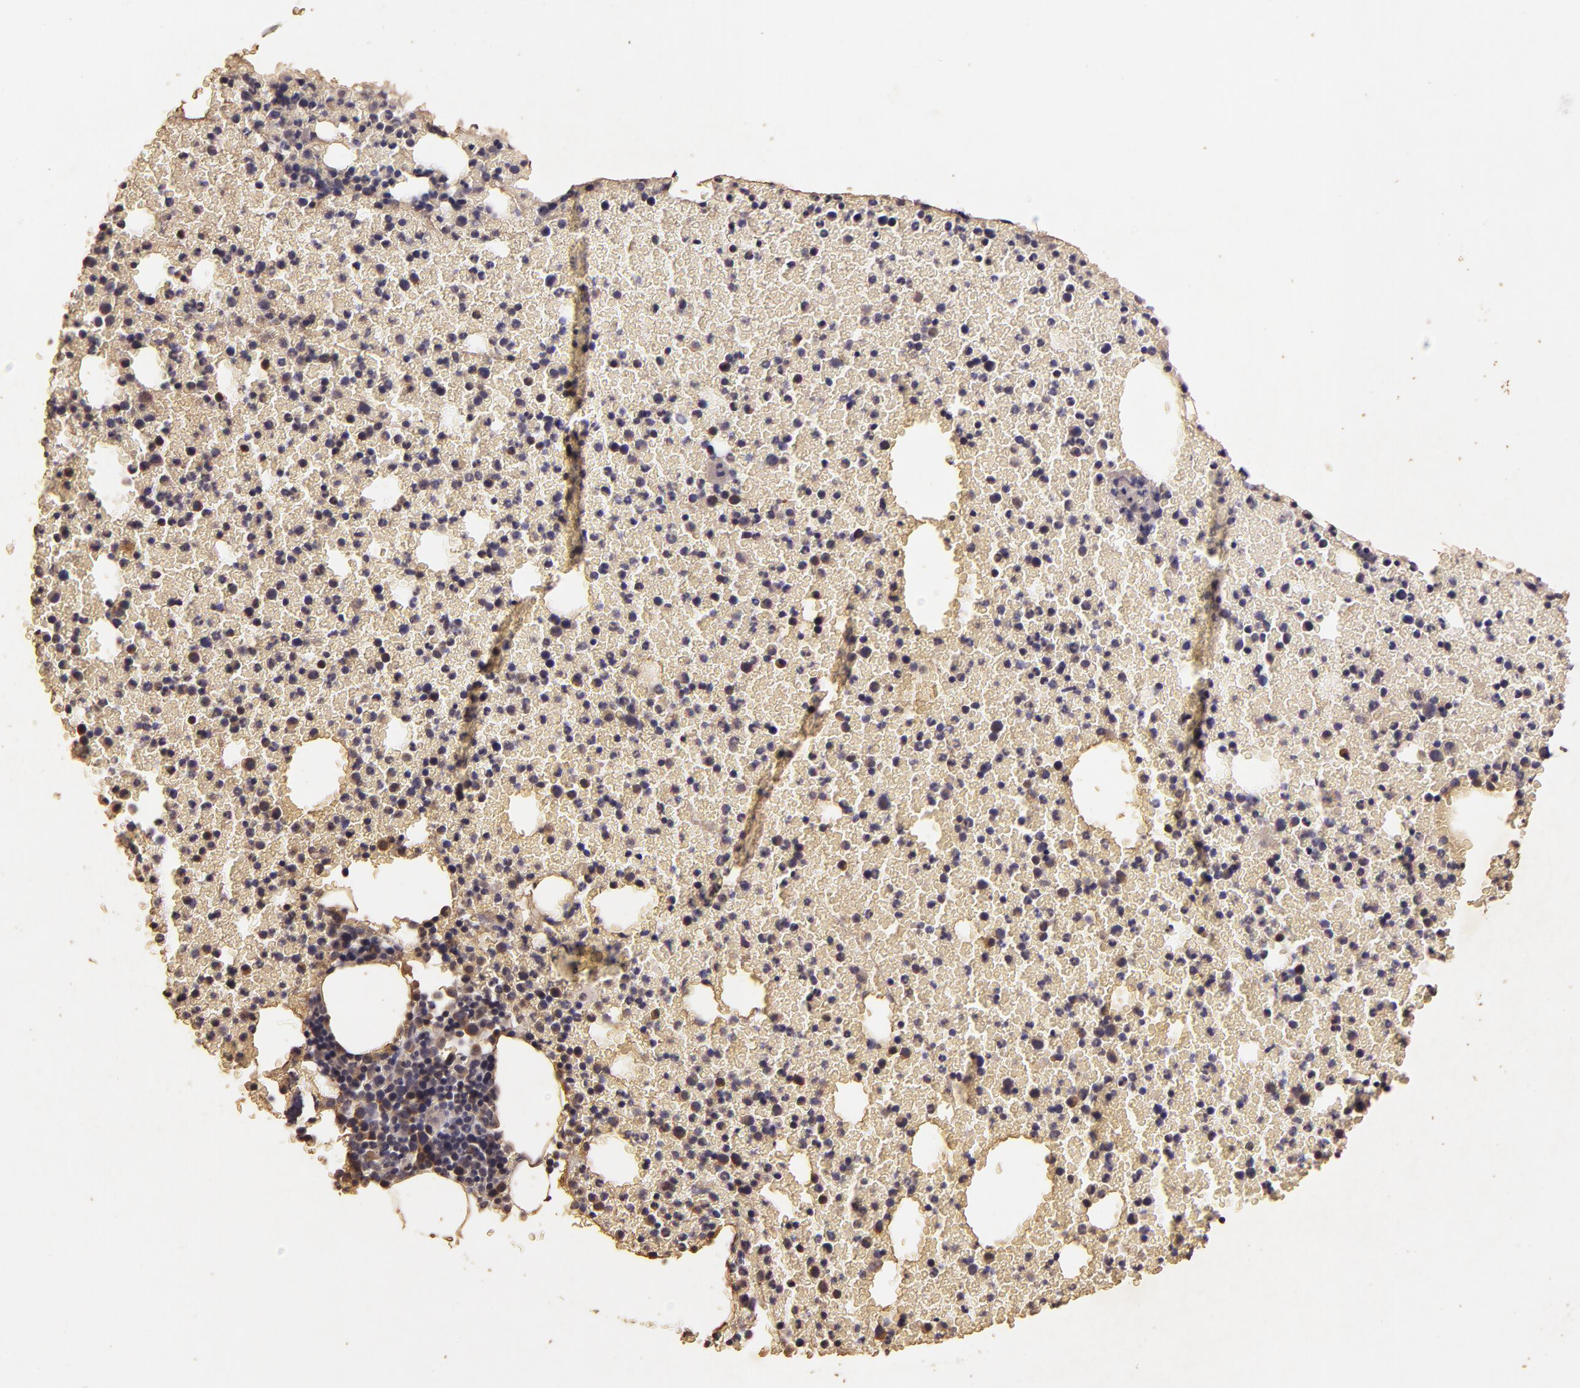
{"staining": {"intensity": "negative", "quantity": "none", "location": "none"}, "tissue": "bone marrow", "cell_type": "Hematopoietic cells", "image_type": "normal", "snomed": [{"axis": "morphology", "description": "Normal tissue, NOS"}, {"axis": "topography", "description": "Bone marrow"}], "caption": "IHC histopathology image of benign bone marrow: human bone marrow stained with DAB (3,3'-diaminobenzidine) shows no significant protein staining in hematopoietic cells.", "gene": "BCL2L13", "patient": {"sex": "female", "age": 41}}